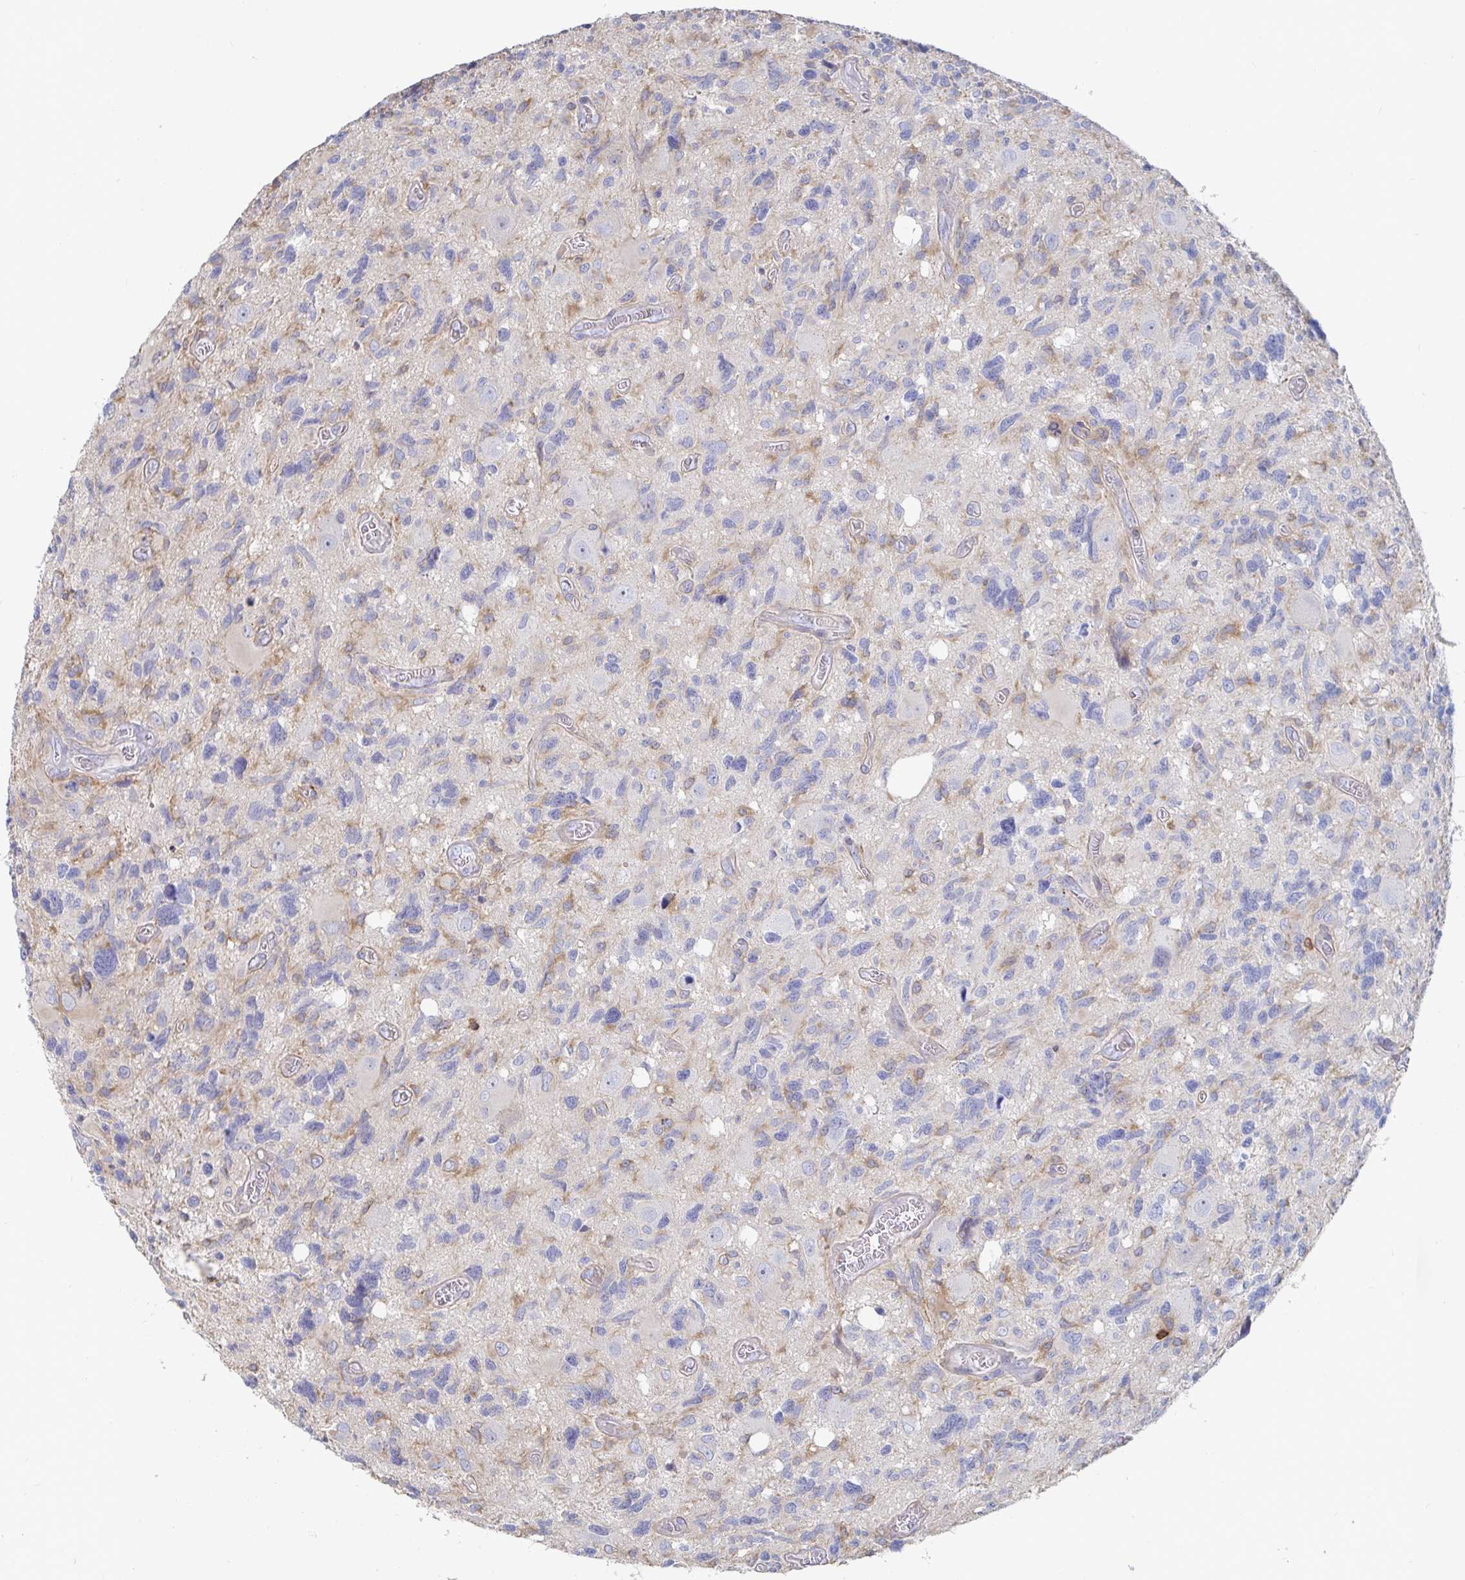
{"staining": {"intensity": "weak", "quantity": "<25%", "location": "cytoplasmic/membranous"}, "tissue": "glioma", "cell_type": "Tumor cells", "image_type": "cancer", "snomed": [{"axis": "morphology", "description": "Glioma, malignant, High grade"}, {"axis": "topography", "description": "Brain"}], "caption": "High magnification brightfield microscopy of high-grade glioma (malignant) stained with DAB (3,3'-diaminobenzidine) (brown) and counterstained with hematoxylin (blue): tumor cells show no significant positivity. Nuclei are stained in blue.", "gene": "PIK3CD", "patient": {"sex": "male", "age": 49}}